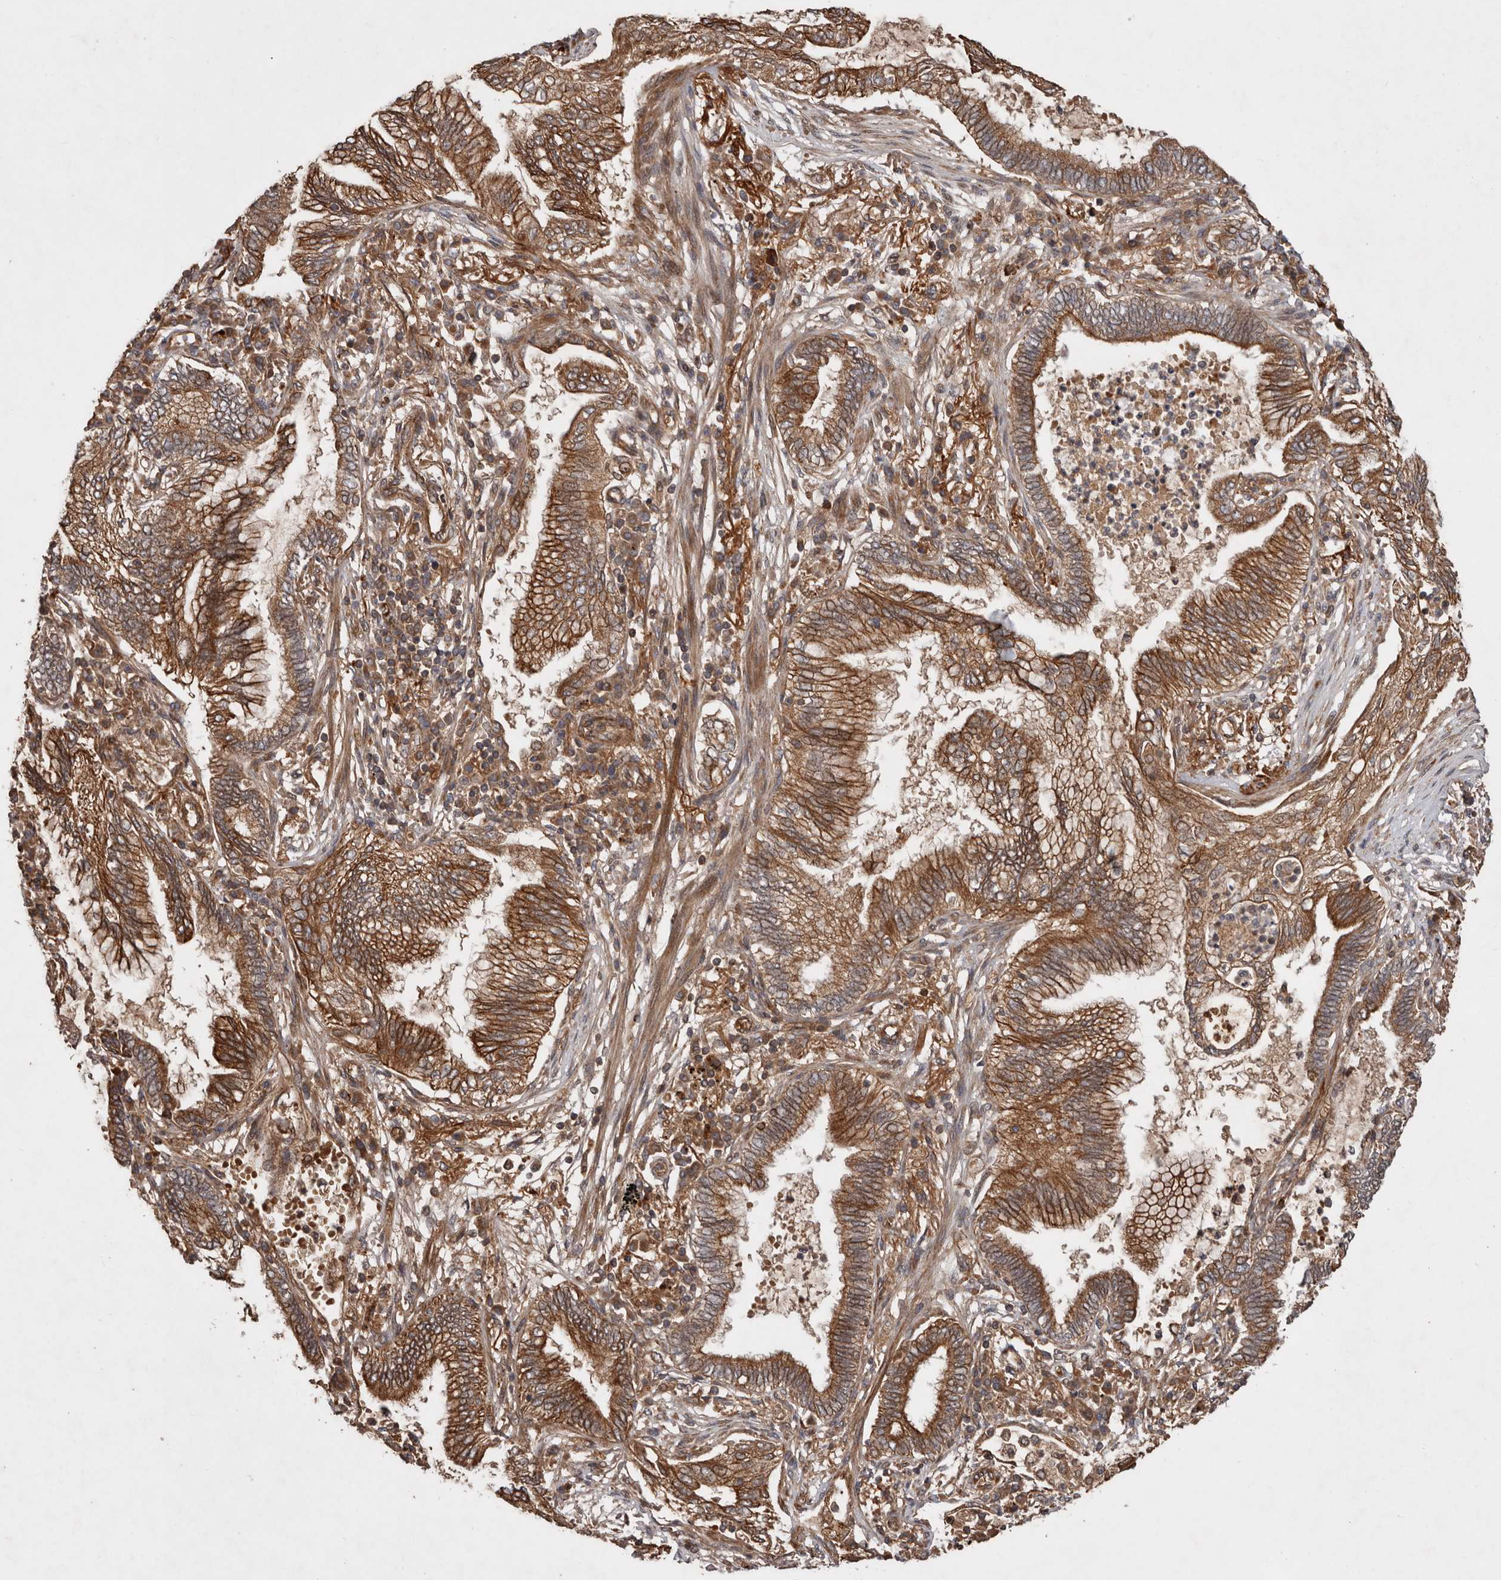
{"staining": {"intensity": "strong", "quantity": ">75%", "location": "cytoplasmic/membranous"}, "tissue": "bronchus", "cell_type": "Respiratory epithelial cells", "image_type": "normal", "snomed": [{"axis": "morphology", "description": "Normal tissue, NOS"}, {"axis": "morphology", "description": "Adenocarcinoma, NOS"}, {"axis": "topography", "description": "Bronchus"}, {"axis": "topography", "description": "Lung"}], "caption": "About >75% of respiratory epithelial cells in unremarkable bronchus reveal strong cytoplasmic/membranous protein positivity as visualized by brown immunohistochemical staining.", "gene": "STK36", "patient": {"sex": "female", "age": 70}}